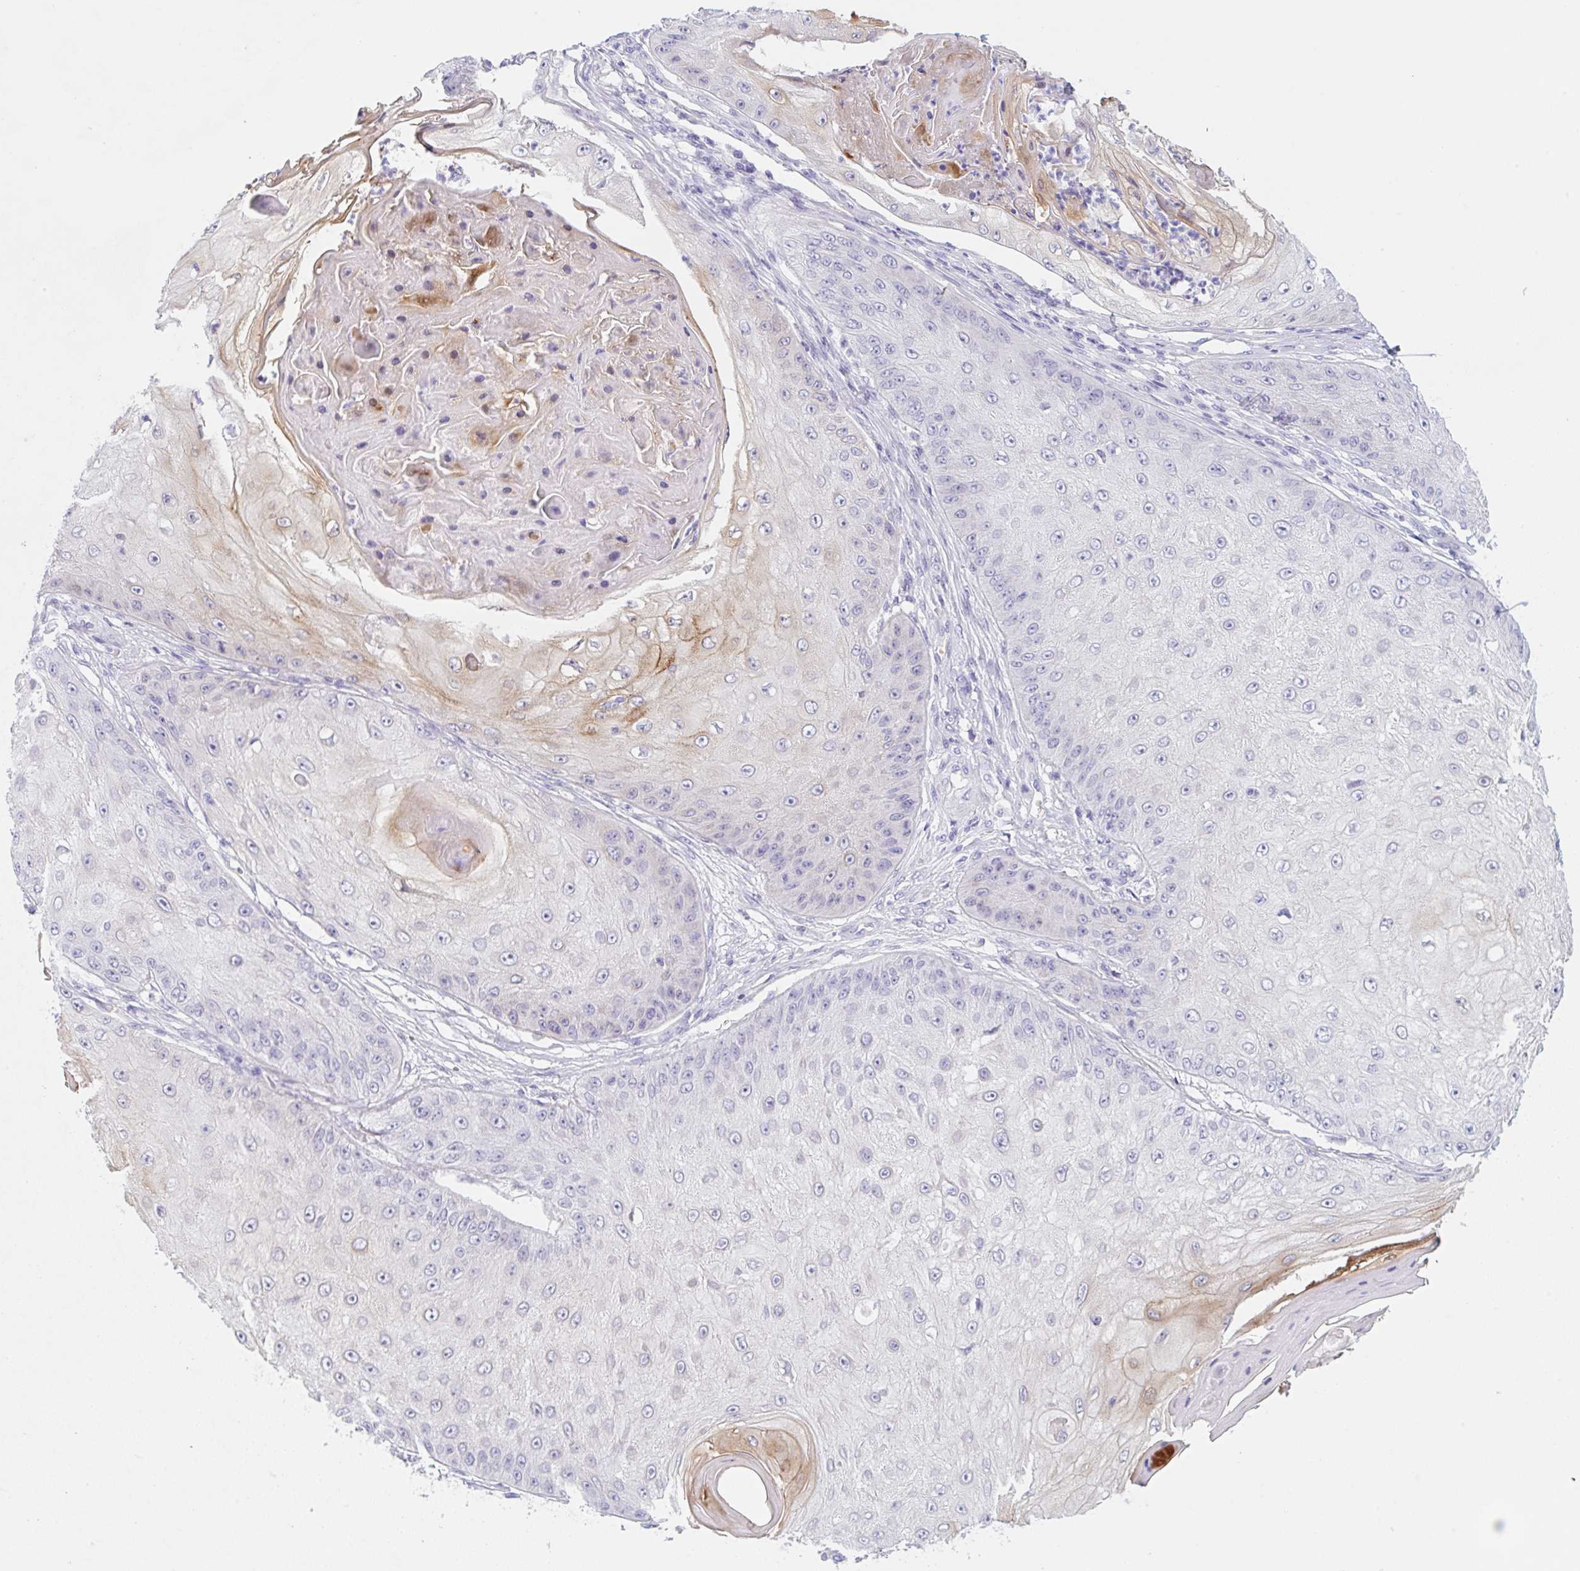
{"staining": {"intensity": "moderate", "quantity": "<25%", "location": "cytoplasmic/membranous"}, "tissue": "skin cancer", "cell_type": "Tumor cells", "image_type": "cancer", "snomed": [{"axis": "morphology", "description": "Squamous cell carcinoma, NOS"}, {"axis": "topography", "description": "Skin"}], "caption": "Immunohistochemical staining of human skin cancer exhibits moderate cytoplasmic/membranous protein staining in about <25% of tumor cells. (Stains: DAB (3,3'-diaminobenzidine) in brown, nuclei in blue, Microscopy: brightfield microscopy at high magnification).", "gene": "KLK8", "patient": {"sex": "male", "age": 70}}